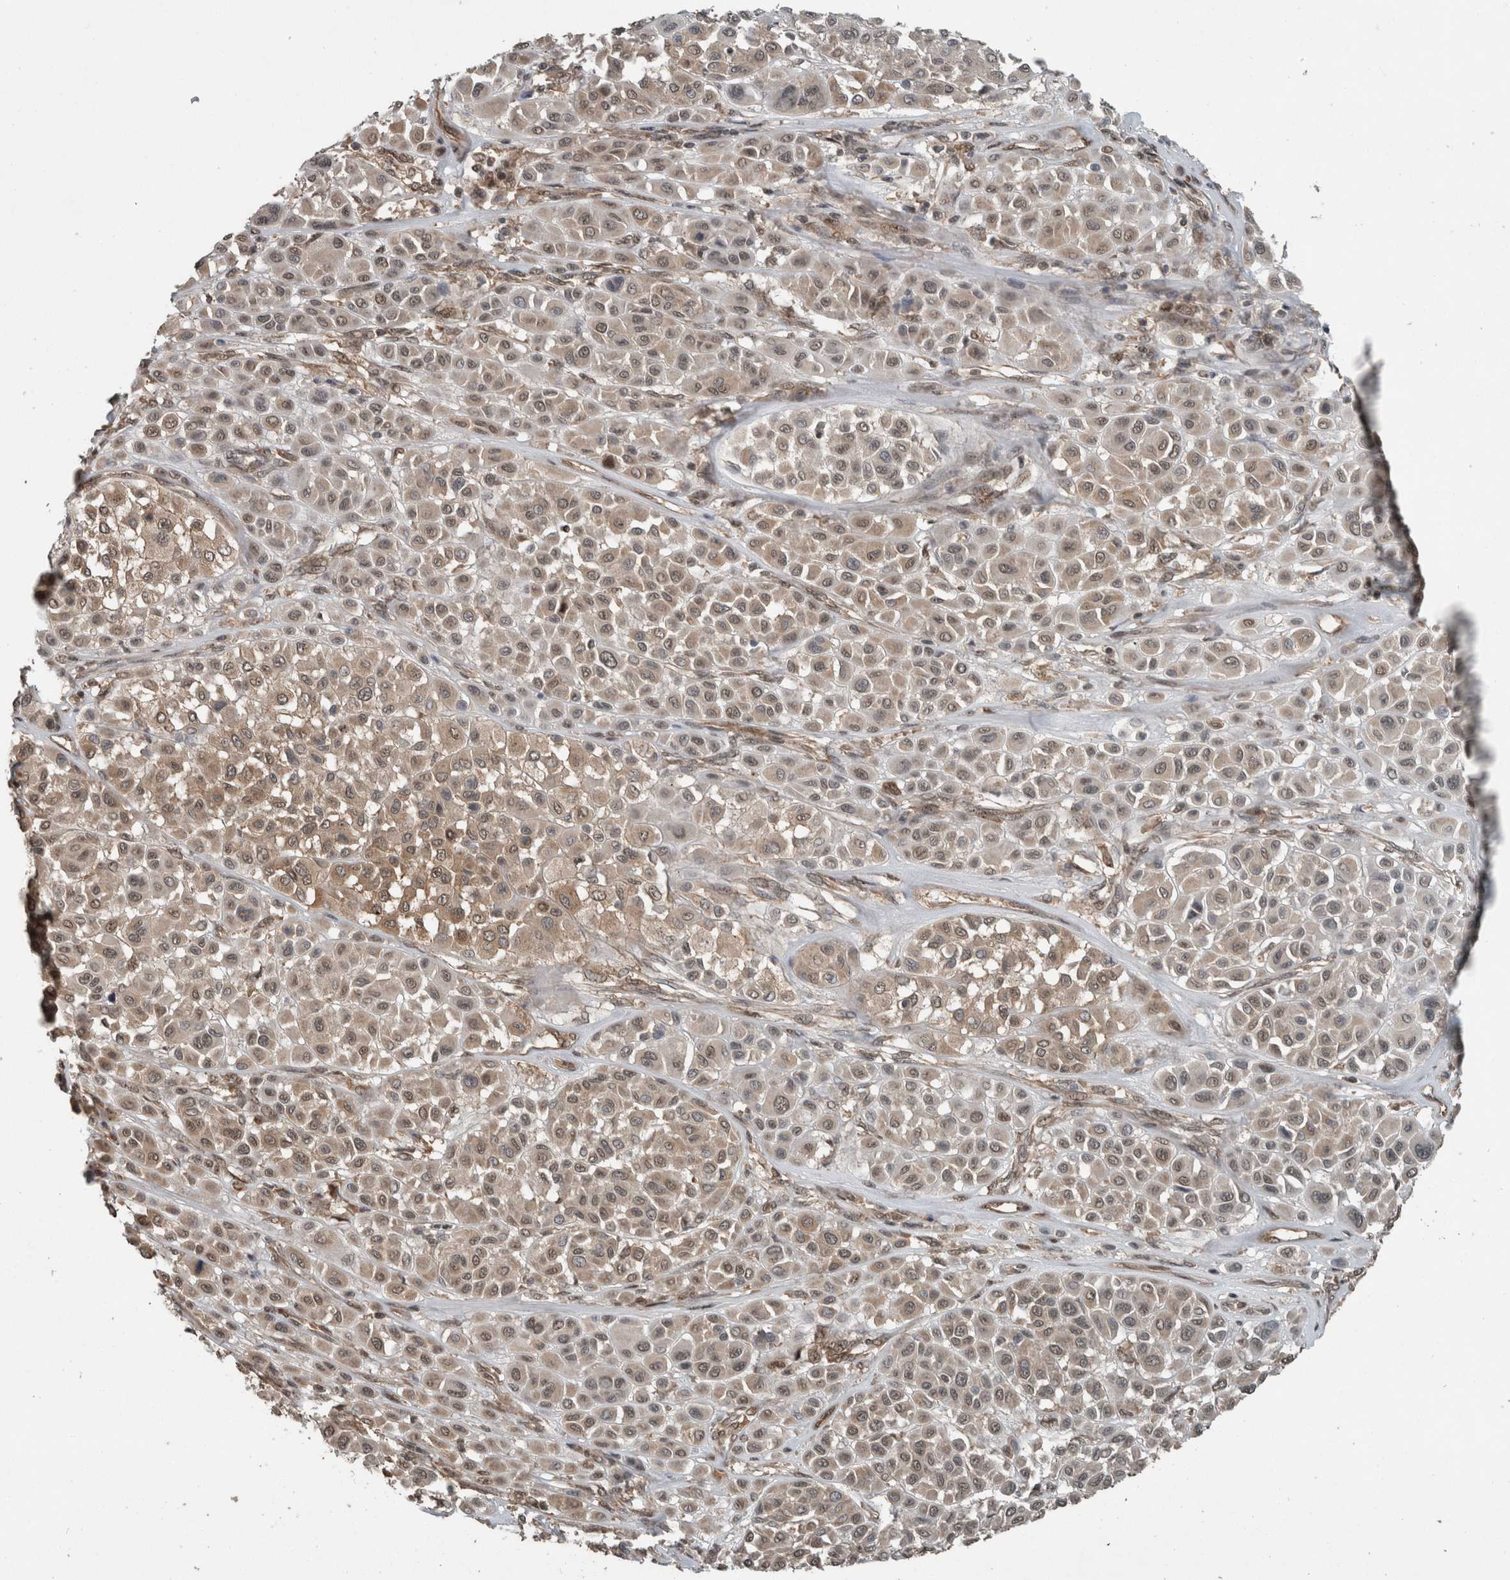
{"staining": {"intensity": "weak", "quantity": "25%-75%", "location": "cytoplasmic/membranous,nuclear"}, "tissue": "melanoma", "cell_type": "Tumor cells", "image_type": "cancer", "snomed": [{"axis": "morphology", "description": "Malignant melanoma, Metastatic site"}, {"axis": "topography", "description": "Soft tissue"}], "caption": "Protein staining of melanoma tissue shows weak cytoplasmic/membranous and nuclear positivity in approximately 25%-75% of tumor cells.", "gene": "MYO1E", "patient": {"sex": "male", "age": 41}}